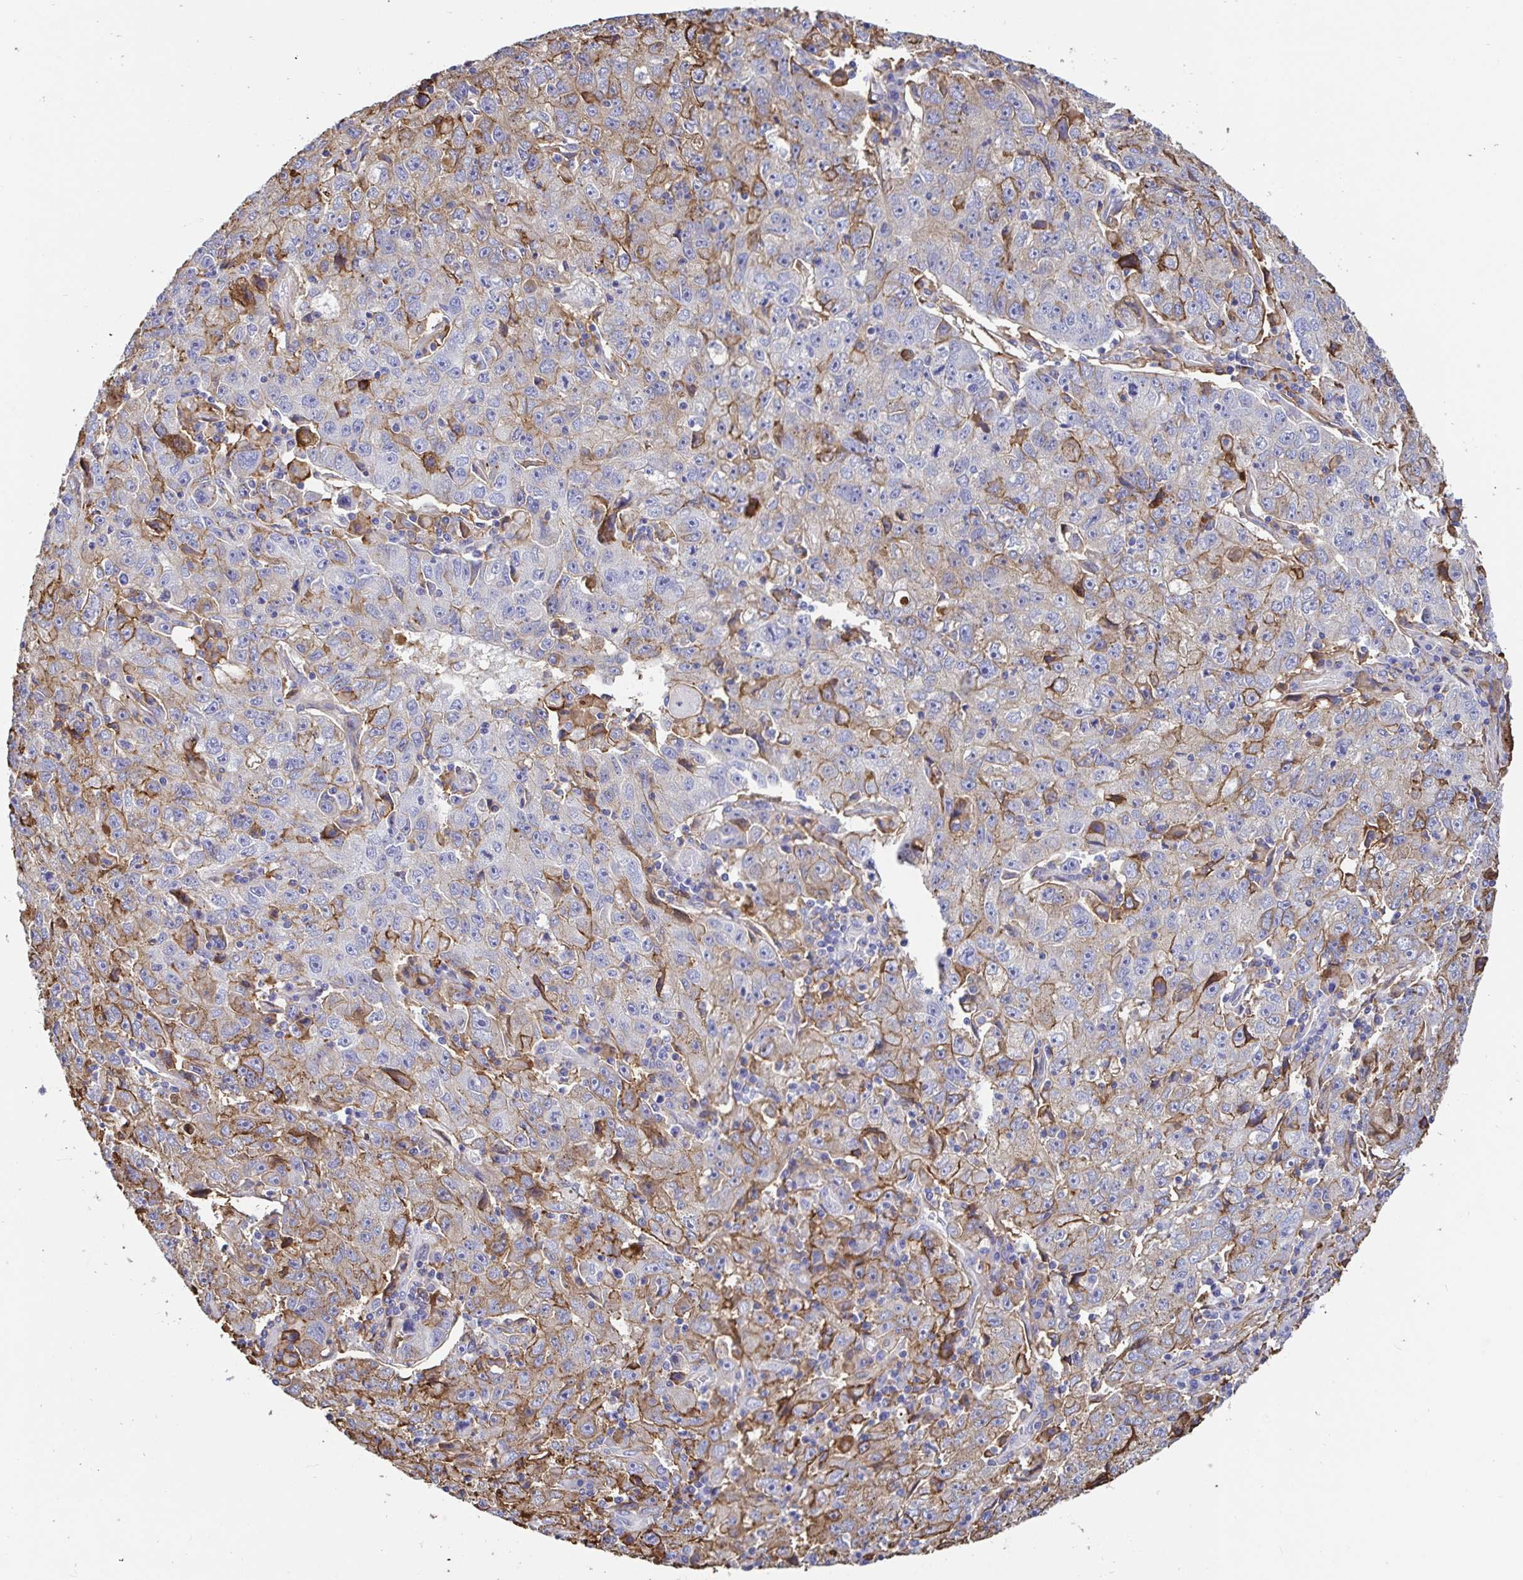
{"staining": {"intensity": "moderate", "quantity": "25%-75%", "location": "cytoplasmic/membranous"}, "tissue": "lung cancer", "cell_type": "Tumor cells", "image_type": "cancer", "snomed": [{"axis": "morphology", "description": "Normal morphology"}, {"axis": "morphology", "description": "Adenocarcinoma, NOS"}, {"axis": "topography", "description": "Lymph node"}, {"axis": "topography", "description": "Lung"}], "caption": "Protein staining demonstrates moderate cytoplasmic/membranous expression in approximately 25%-75% of tumor cells in lung cancer (adenocarcinoma).", "gene": "ANXA2", "patient": {"sex": "female", "age": 57}}